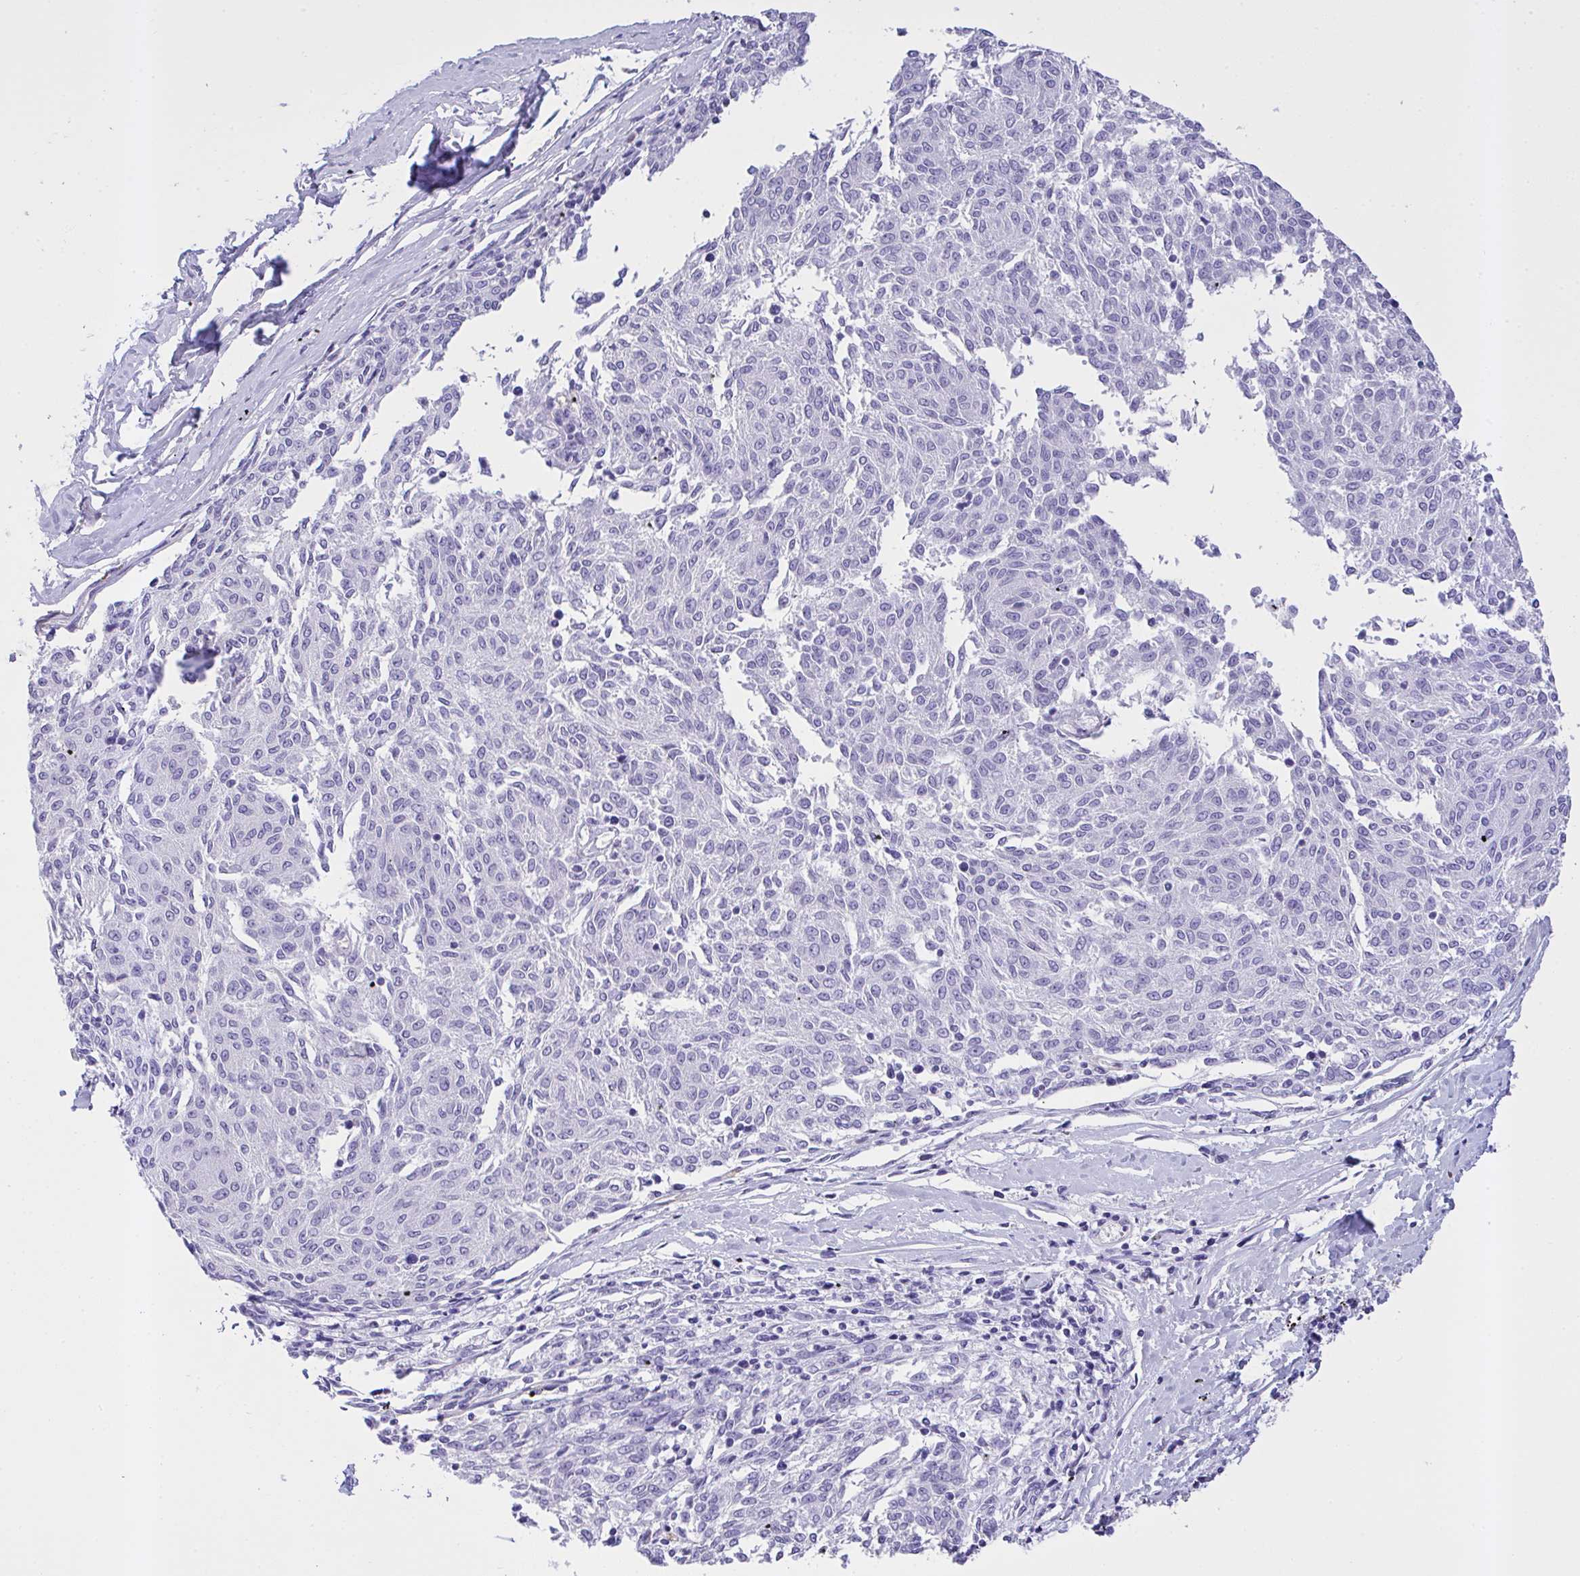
{"staining": {"intensity": "negative", "quantity": "none", "location": "none"}, "tissue": "melanoma", "cell_type": "Tumor cells", "image_type": "cancer", "snomed": [{"axis": "morphology", "description": "Malignant melanoma, NOS"}, {"axis": "topography", "description": "Skin"}], "caption": "Tumor cells are negative for brown protein staining in melanoma.", "gene": "AKR1D1", "patient": {"sex": "female", "age": 72}}